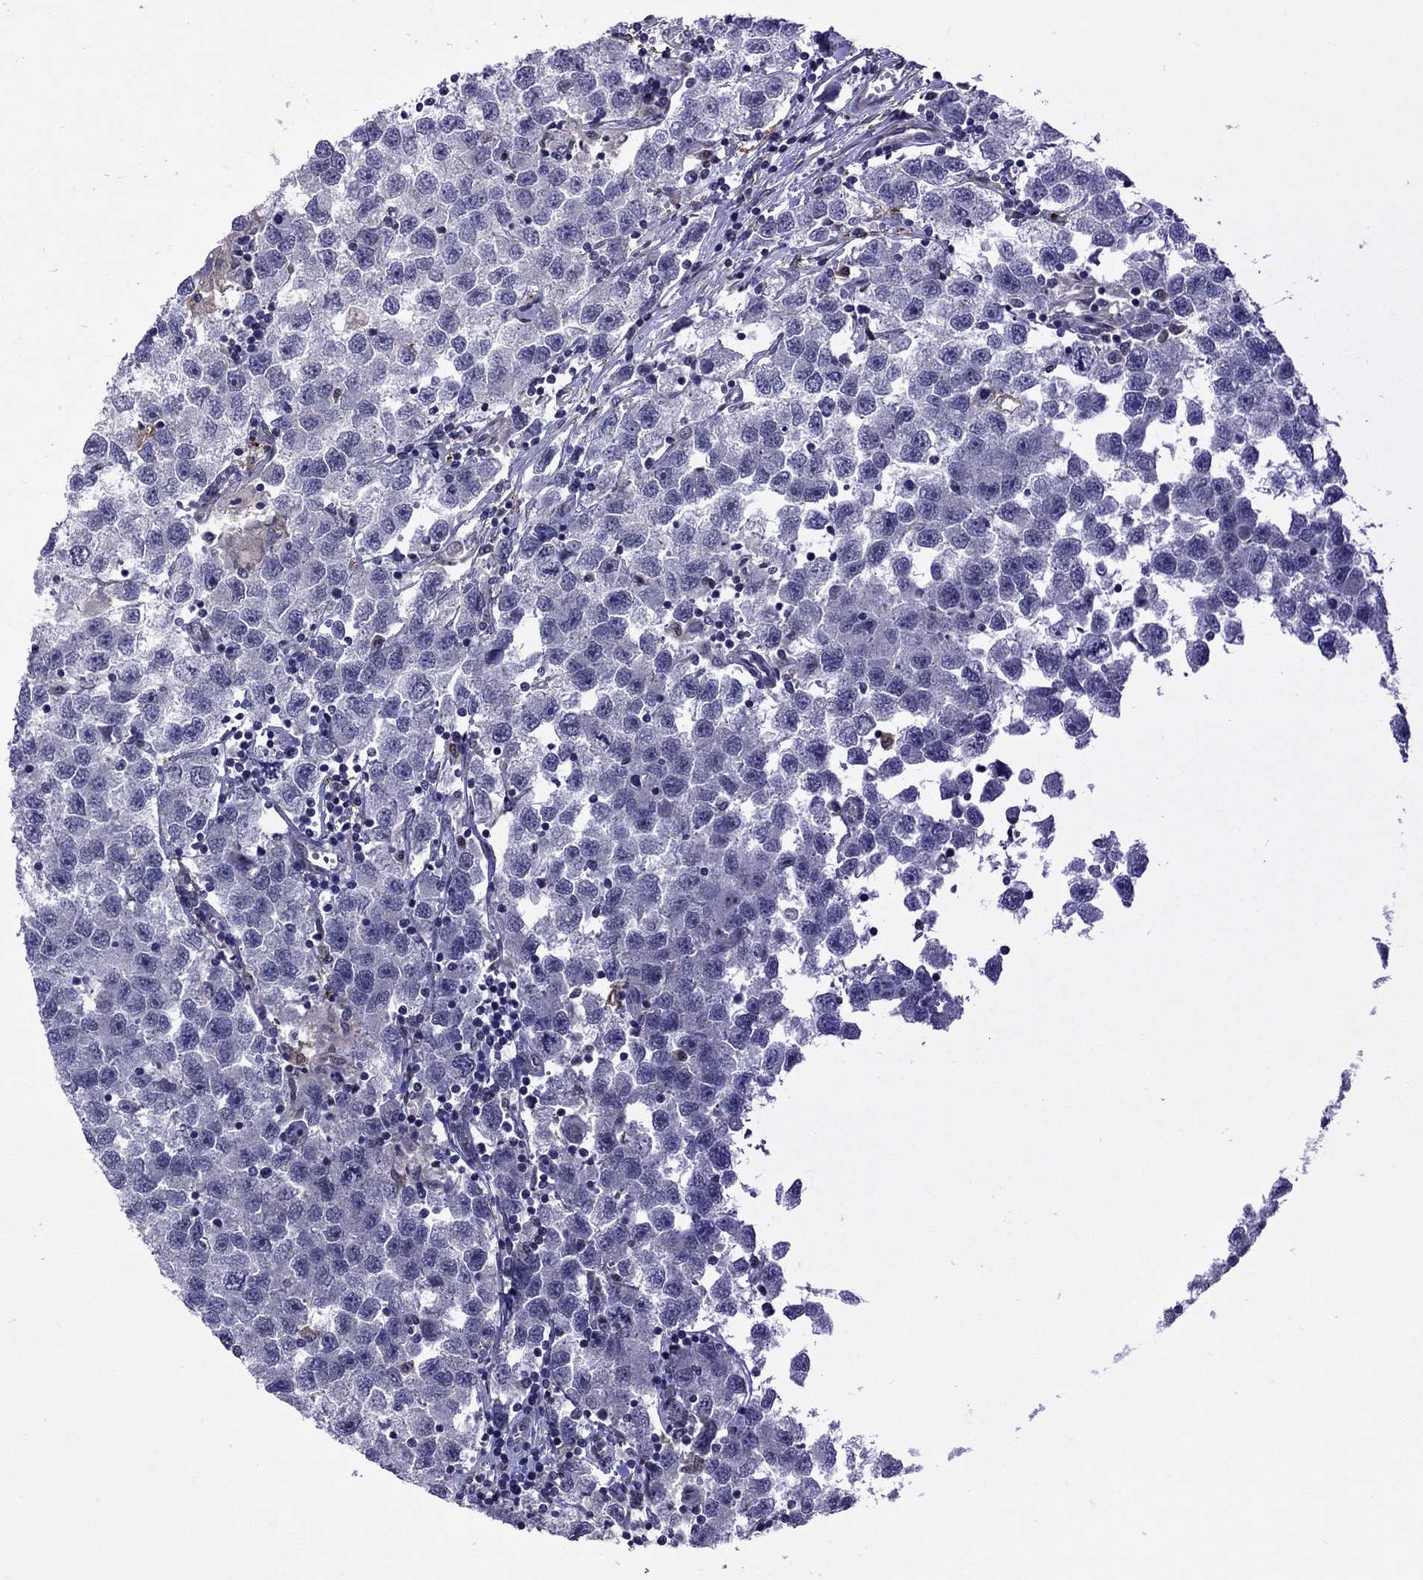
{"staining": {"intensity": "negative", "quantity": "none", "location": "none"}, "tissue": "testis cancer", "cell_type": "Tumor cells", "image_type": "cancer", "snomed": [{"axis": "morphology", "description": "Seminoma, NOS"}, {"axis": "topography", "description": "Testis"}], "caption": "This micrograph is of testis cancer stained with IHC to label a protein in brown with the nuclei are counter-stained blue. There is no expression in tumor cells.", "gene": "CBR1", "patient": {"sex": "male", "age": 26}}